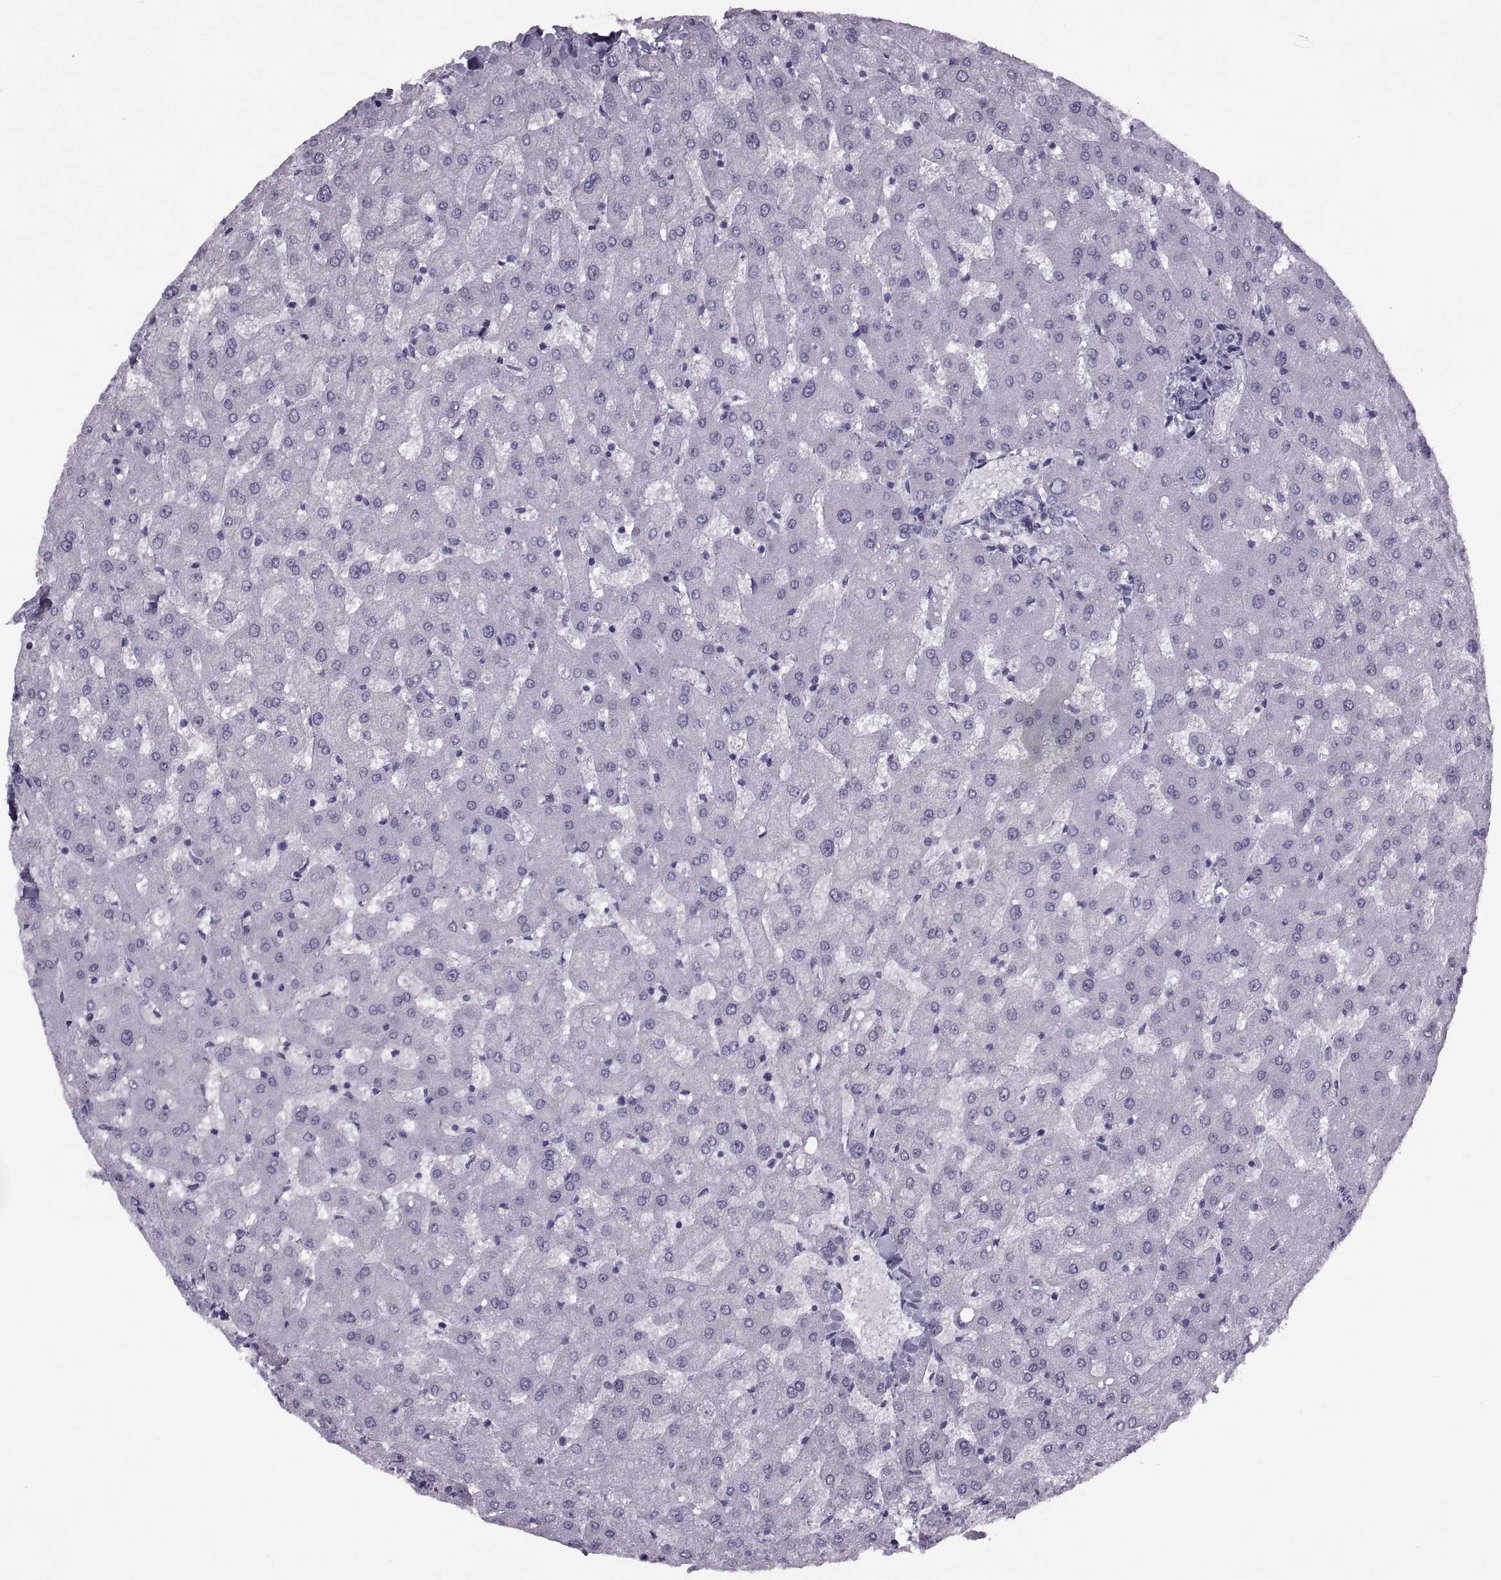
{"staining": {"intensity": "negative", "quantity": "none", "location": "none"}, "tissue": "liver", "cell_type": "Cholangiocytes", "image_type": "normal", "snomed": [{"axis": "morphology", "description": "Normal tissue, NOS"}, {"axis": "topography", "description": "Liver"}], "caption": "An image of human liver is negative for staining in cholangiocytes. (Brightfield microscopy of DAB immunohistochemistry at high magnification).", "gene": "FAM24A", "patient": {"sex": "female", "age": 50}}